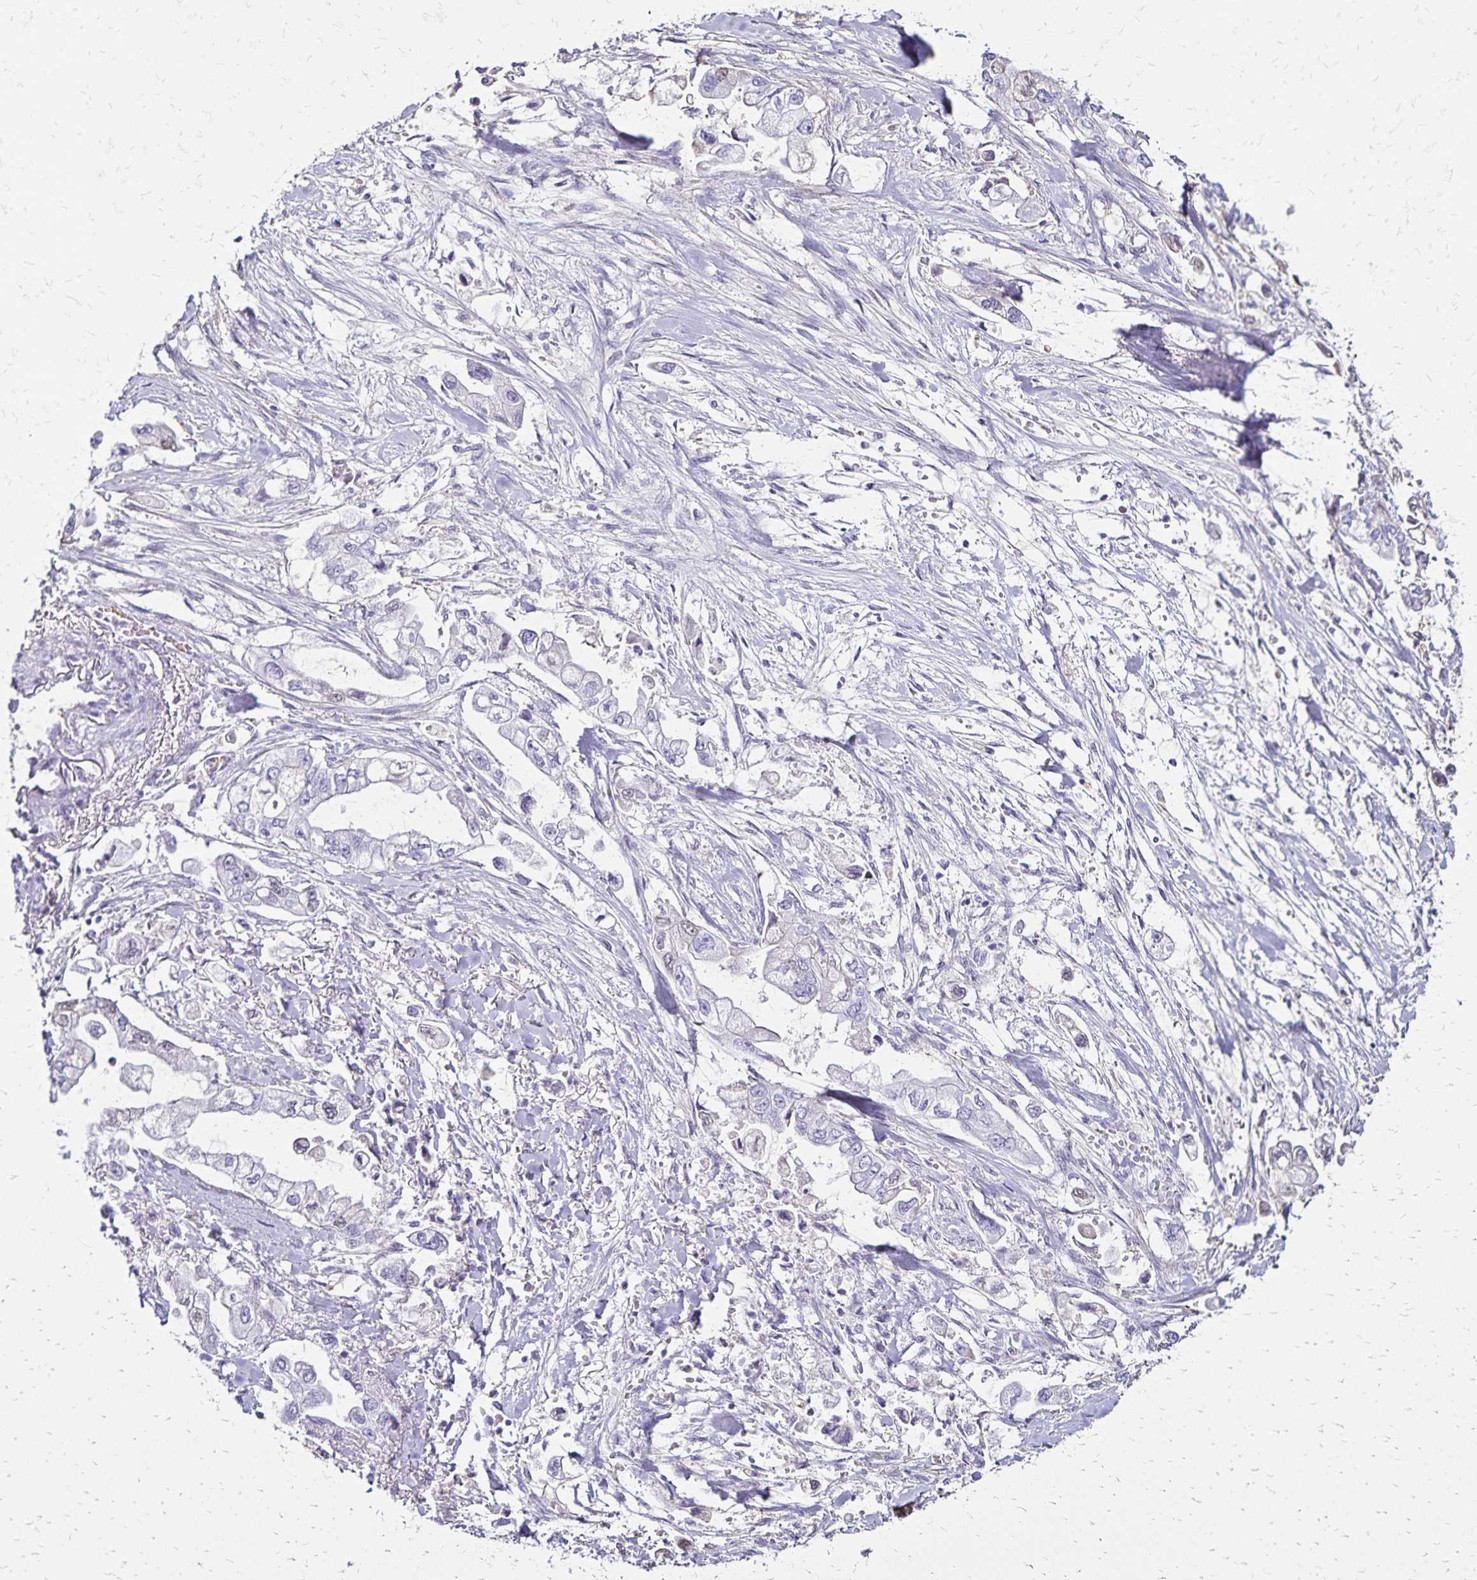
{"staining": {"intensity": "negative", "quantity": "none", "location": "none"}, "tissue": "stomach cancer", "cell_type": "Tumor cells", "image_type": "cancer", "snomed": [{"axis": "morphology", "description": "Adenocarcinoma, NOS"}, {"axis": "topography", "description": "Stomach"}], "caption": "Tumor cells are negative for protein expression in human adenocarcinoma (stomach).", "gene": "KISS1", "patient": {"sex": "male", "age": 62}}